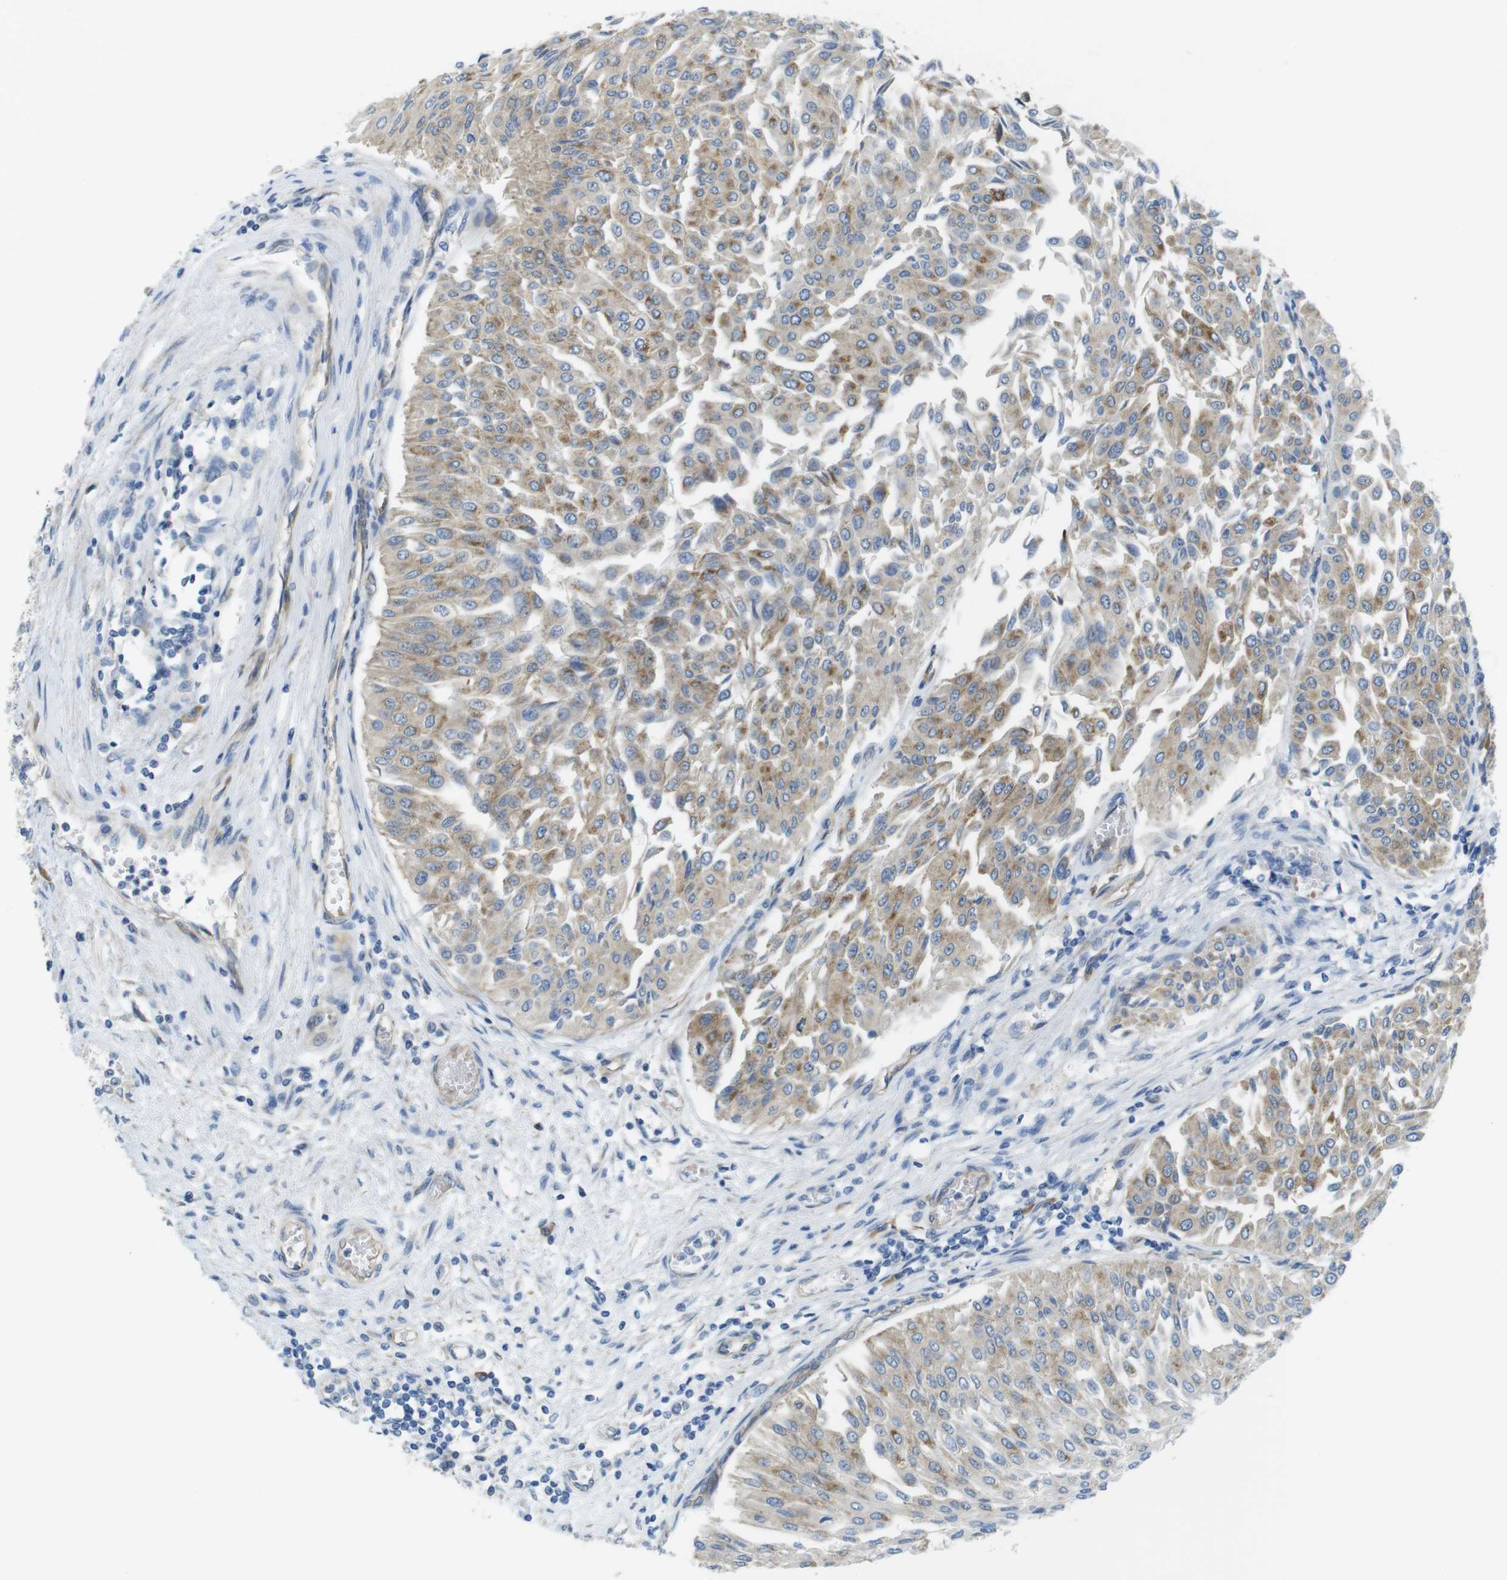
{"staining": {"intensity": "moderate", "quantity": ">75%", "location": "cytoplasmic/membranous"}, "tissue": "urothelial cancer", "cell_type": "Tumor cells", "image_type": "cancer", "snomed": [{"axis": "morphology", "description": "Urothelial carcinoma, Low grade"}, {"axis": "topography", "description": "Urinary bladder"}], "caption": "Protein expression analysis of human urothelial cancer reveals moderate cytoplasmic/membranous staining in about >75% of tumor cells.", "gene": "TMEM234", "patient": {"sex": "male", "age": 67}}